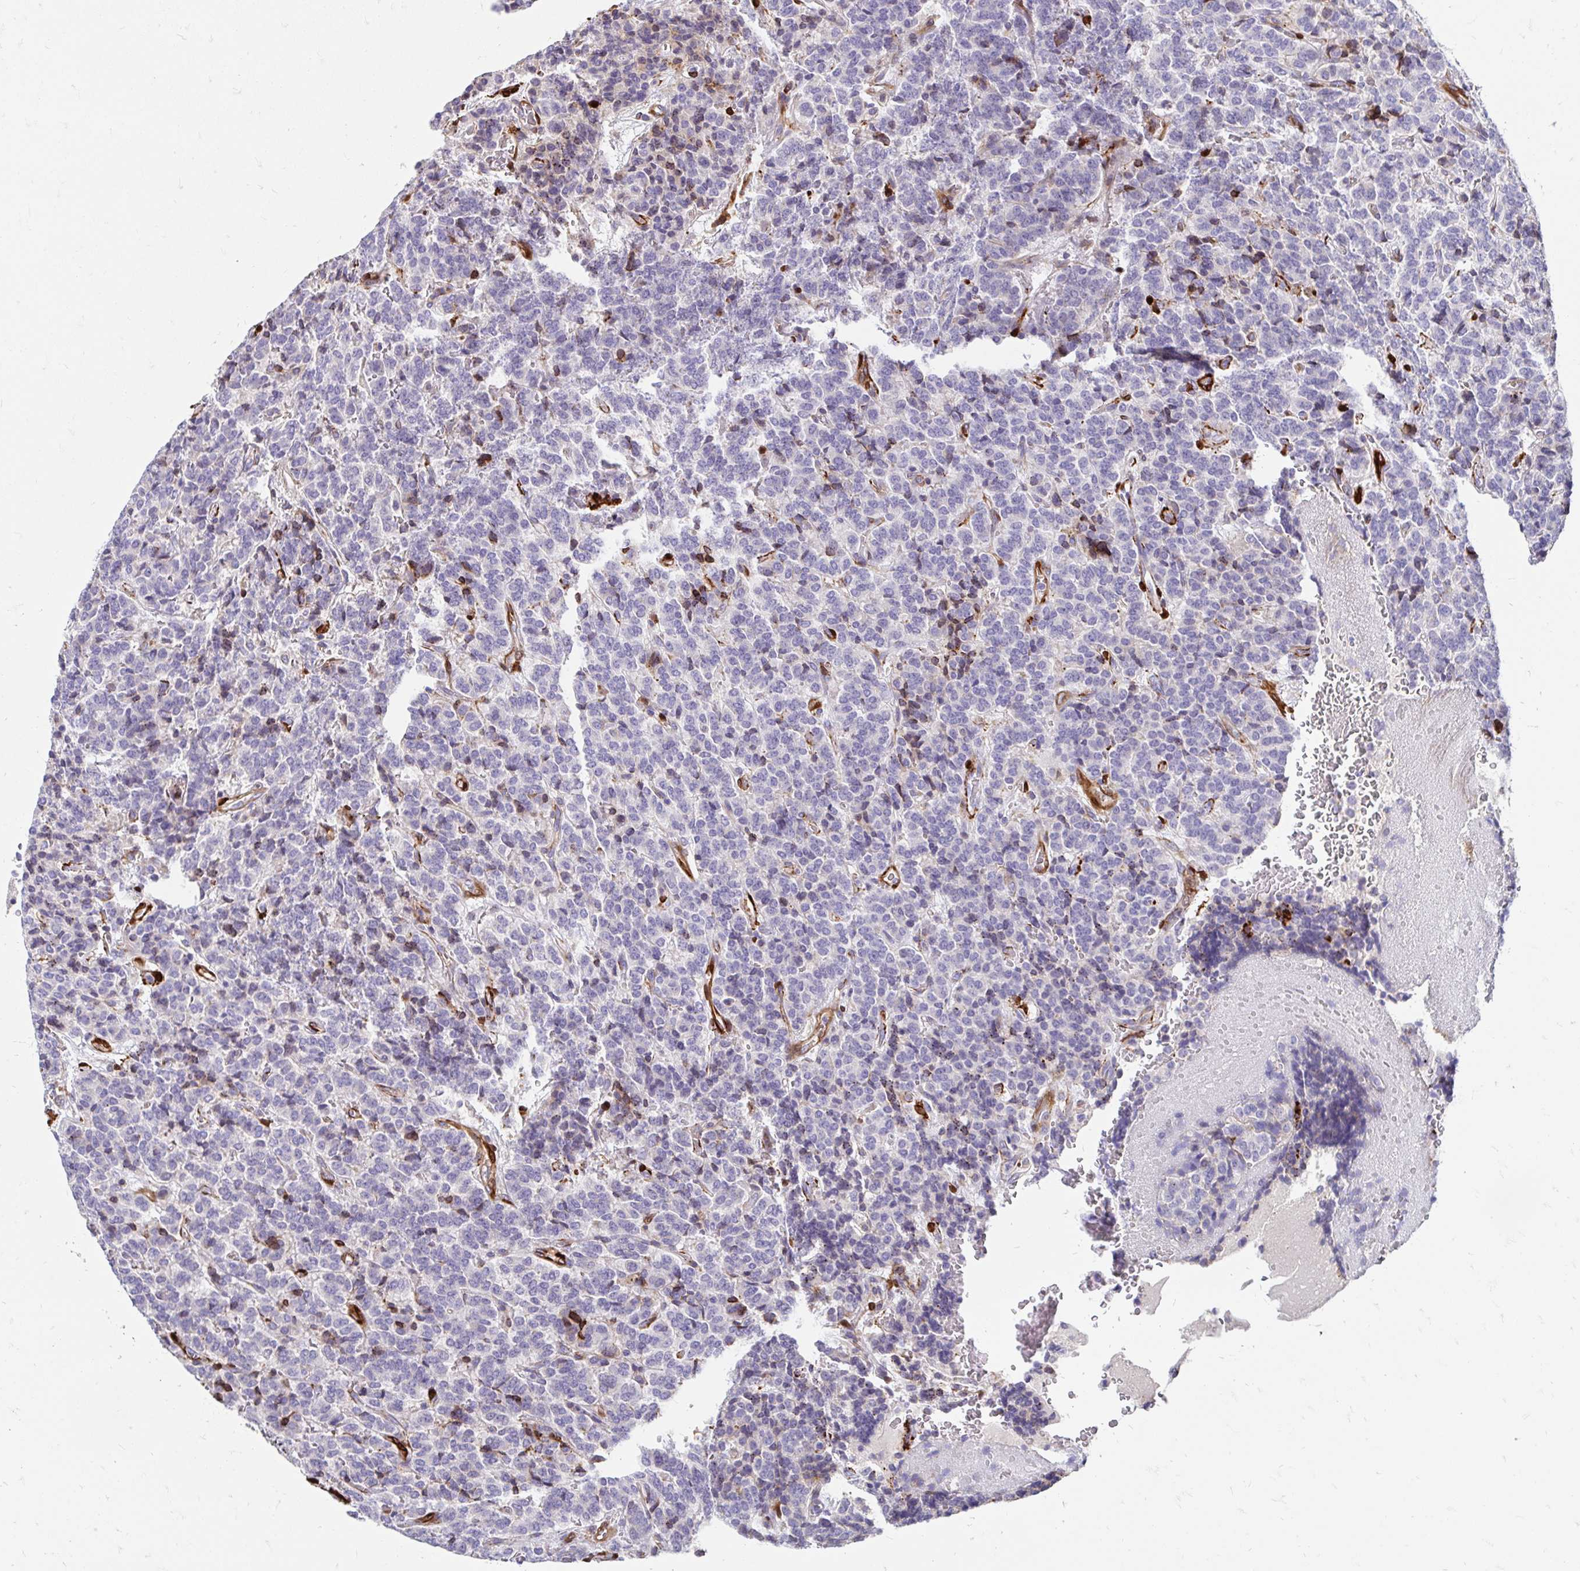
{"staining": {"intensity": "negative", "quantity": "none", "location": "none"}, "tissue": "carcinoid", "cell_type": "Tumor cells", "image_type": "cancer", "snomed": [{"axis": "morphology", "description": "Carcinoid, malignant, NOS"}, {"axis": "topography", "description": "Pancreas"}], "caption": "Tumor cells show no significant protein expression in malignant carcinoid. (DAB (3,3'-diaminobenzidine) IHC, high magnification).", "gene": "CDKL1", "patient": {"sex": "male", "age": 36}}